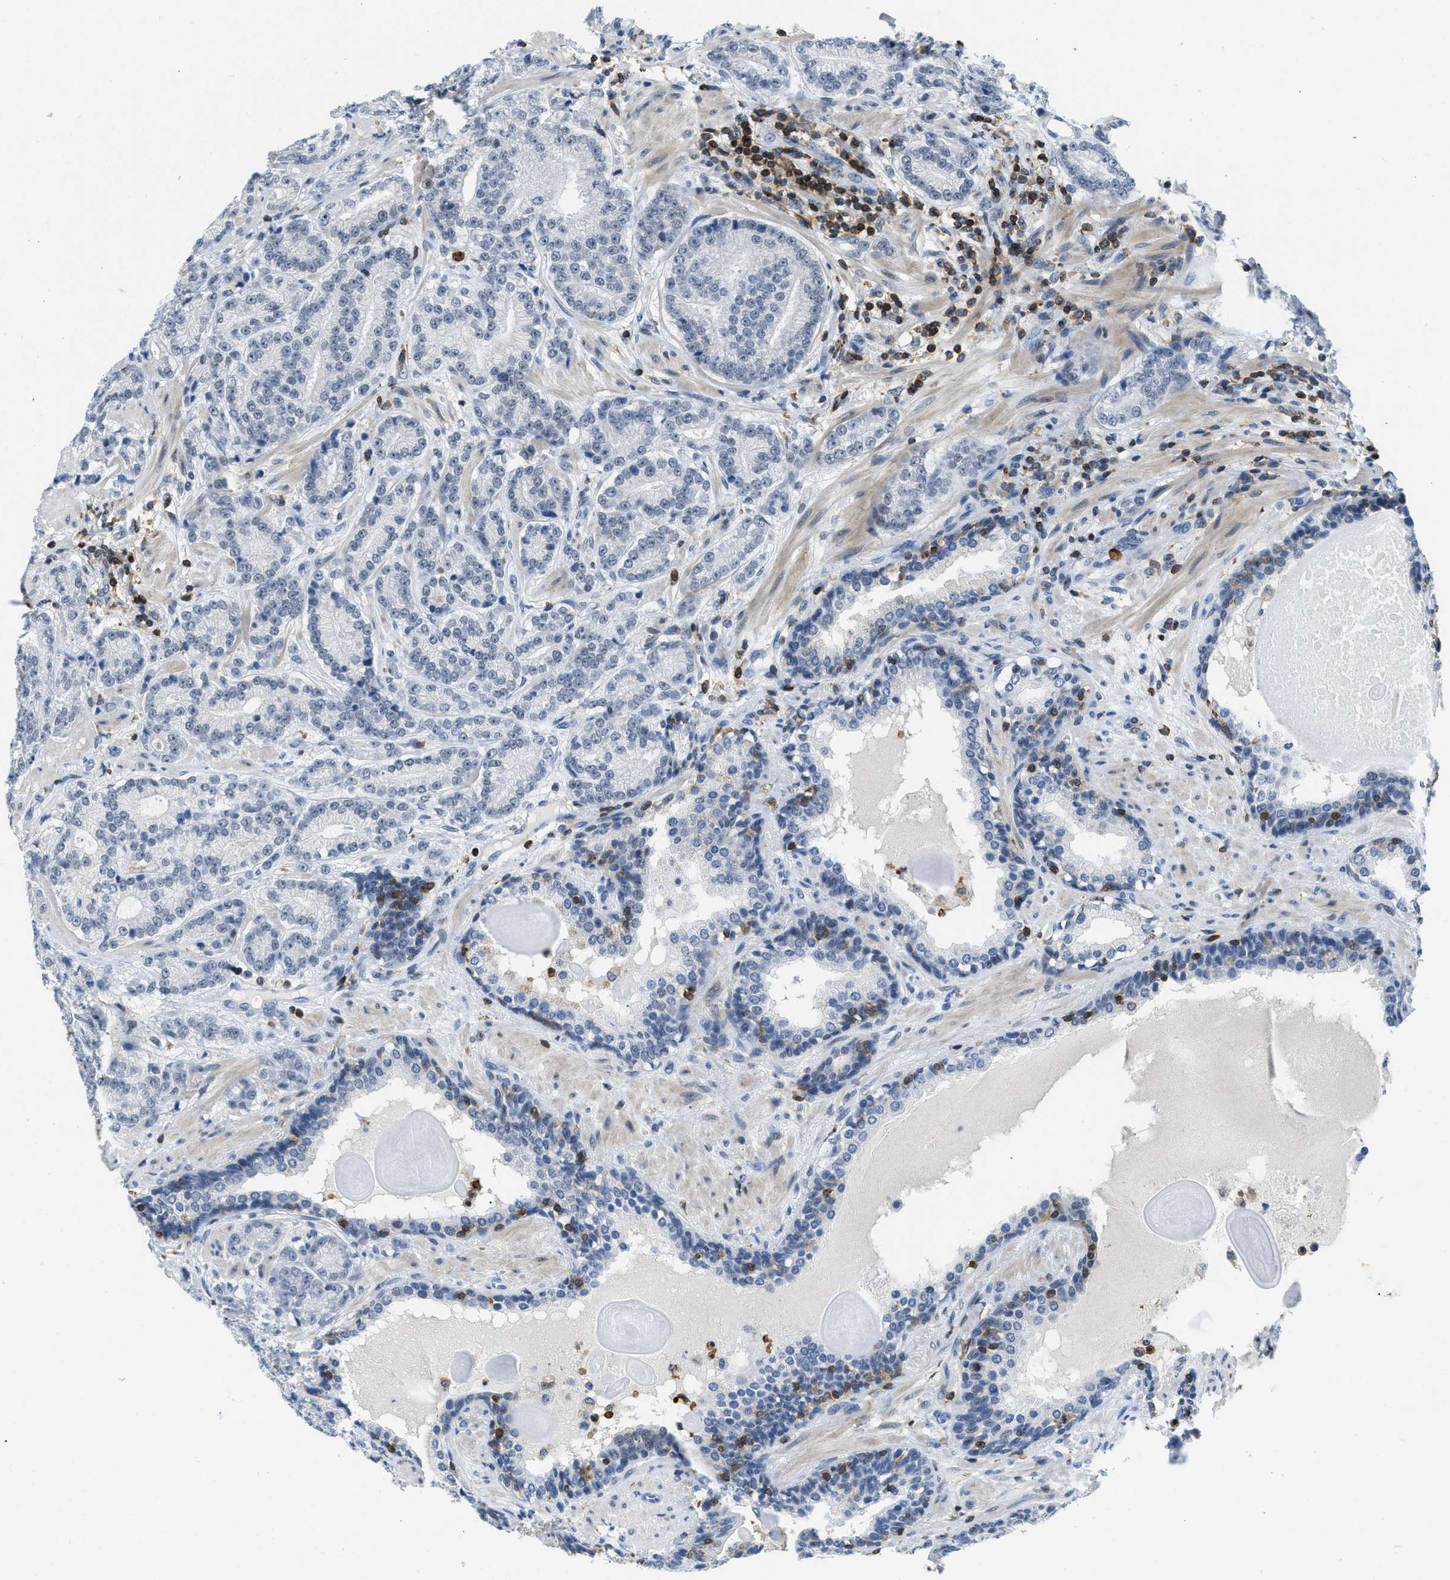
{"staining": {"intensity": "negative", "quantity": "none", "location": "none"}, "tissue": "prostate cancer", "cell_type": "Tumor cells", "image_type": "cancer", "snomed": [{"axis": "morphology", "description": "Adenocarcinoma, High grade"}, {"axis": "topography", "description": "Prostate"}], "caption": "DAB (3,3'-diaminobenzidine) immunohistochemical staining of prostate cancer shows no significant staining in tumor cells.", "gene": "FAM151A", "patient": {"sex": "male", "age": 61}}